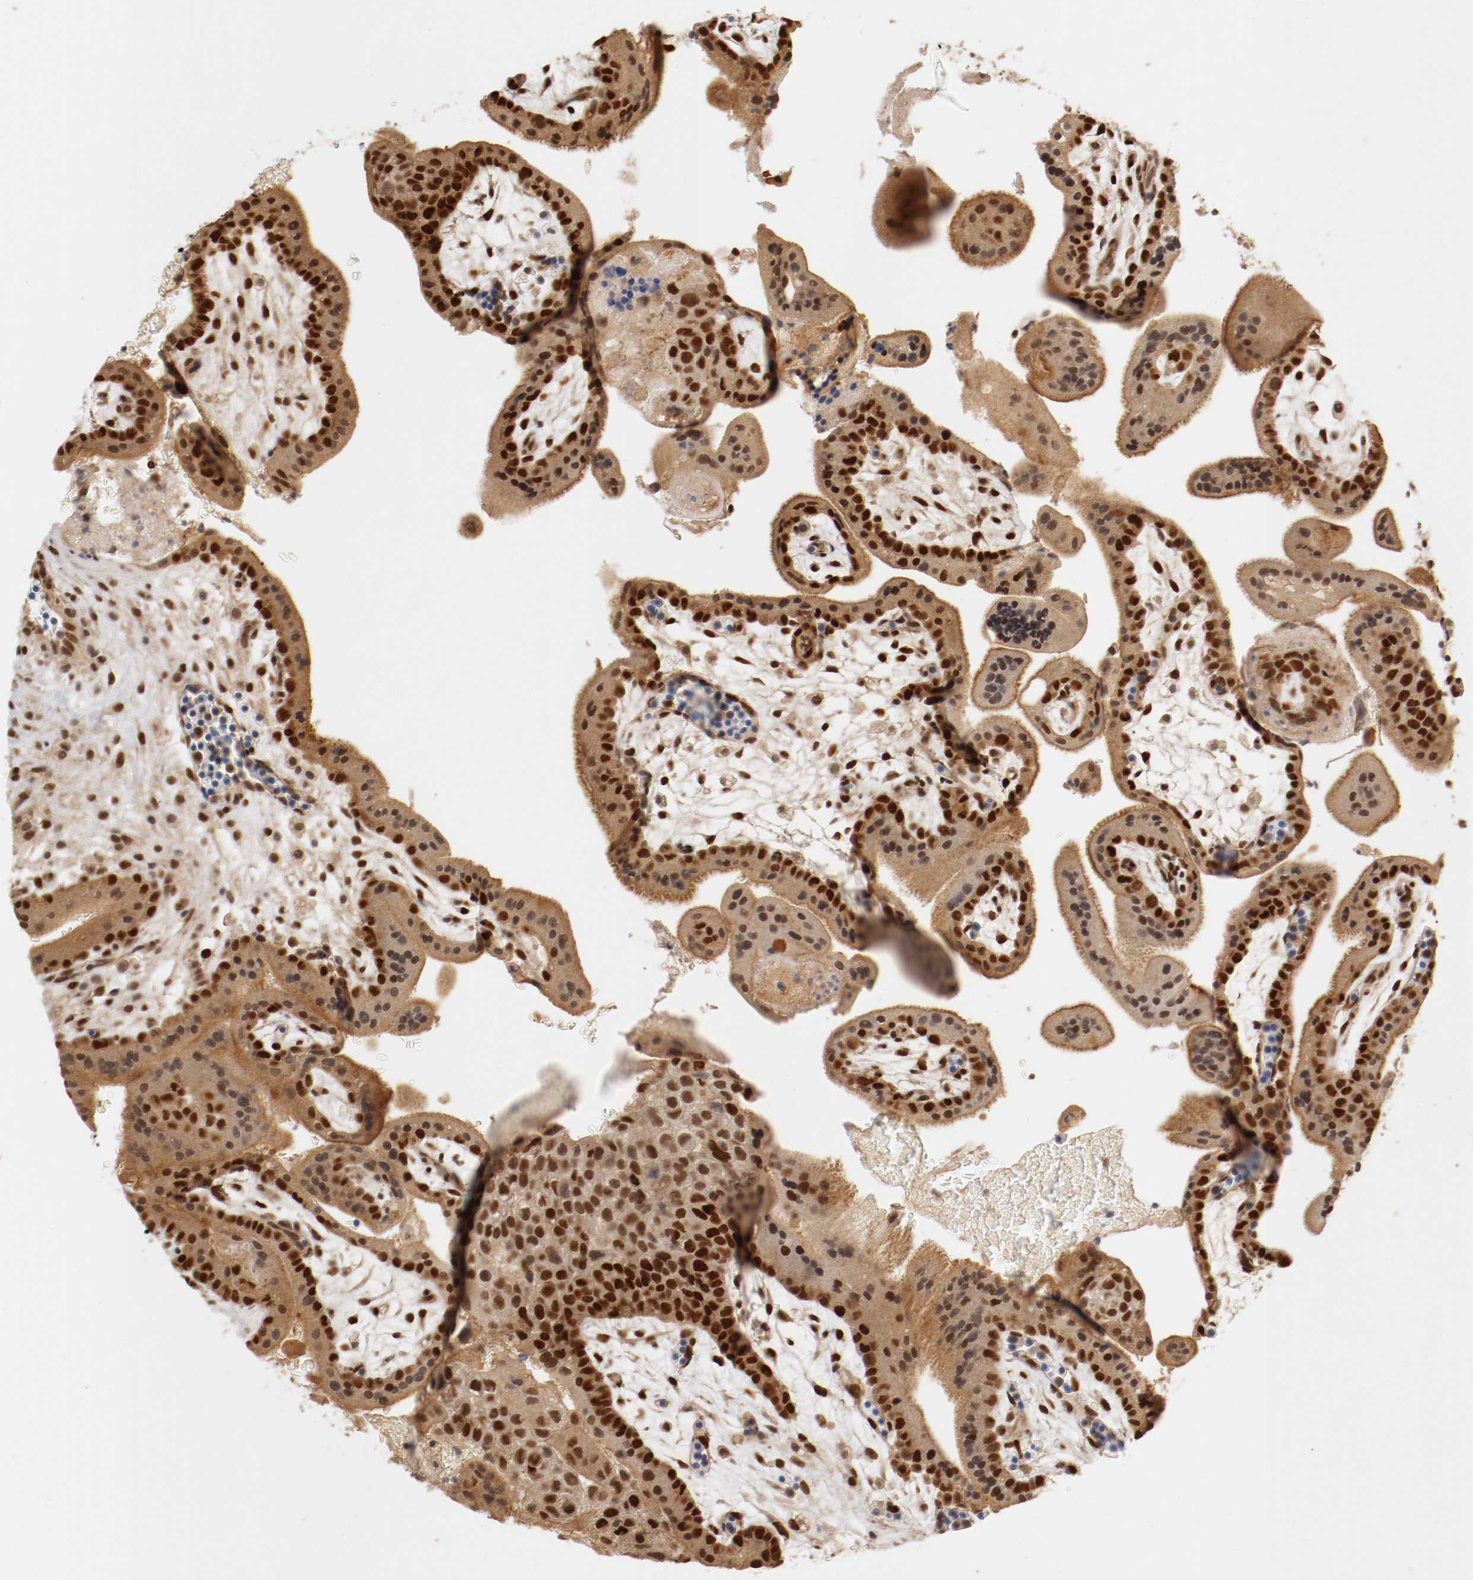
{"staining": {"intensity": "moderate", "quantity": ">75%", "location": "cytoplasmic/membranous,nuclear"}, "tissue": "placenta", "cell_type": "Decidual cells", "image_type": "normal", "snomed": [{"axis": "morphology", "description": "Normal tissue, NOS"}, {"axis": "topography", "description": "Placenta"}], "caption": "Human placenta stained with a brown dye reveals moderate cytoplasmic/membranous,nuclear positive staining in approximately >75% of decidual cells.", "gene": "DNMT3B", "patient": {"sex": "female", "age": 35}}